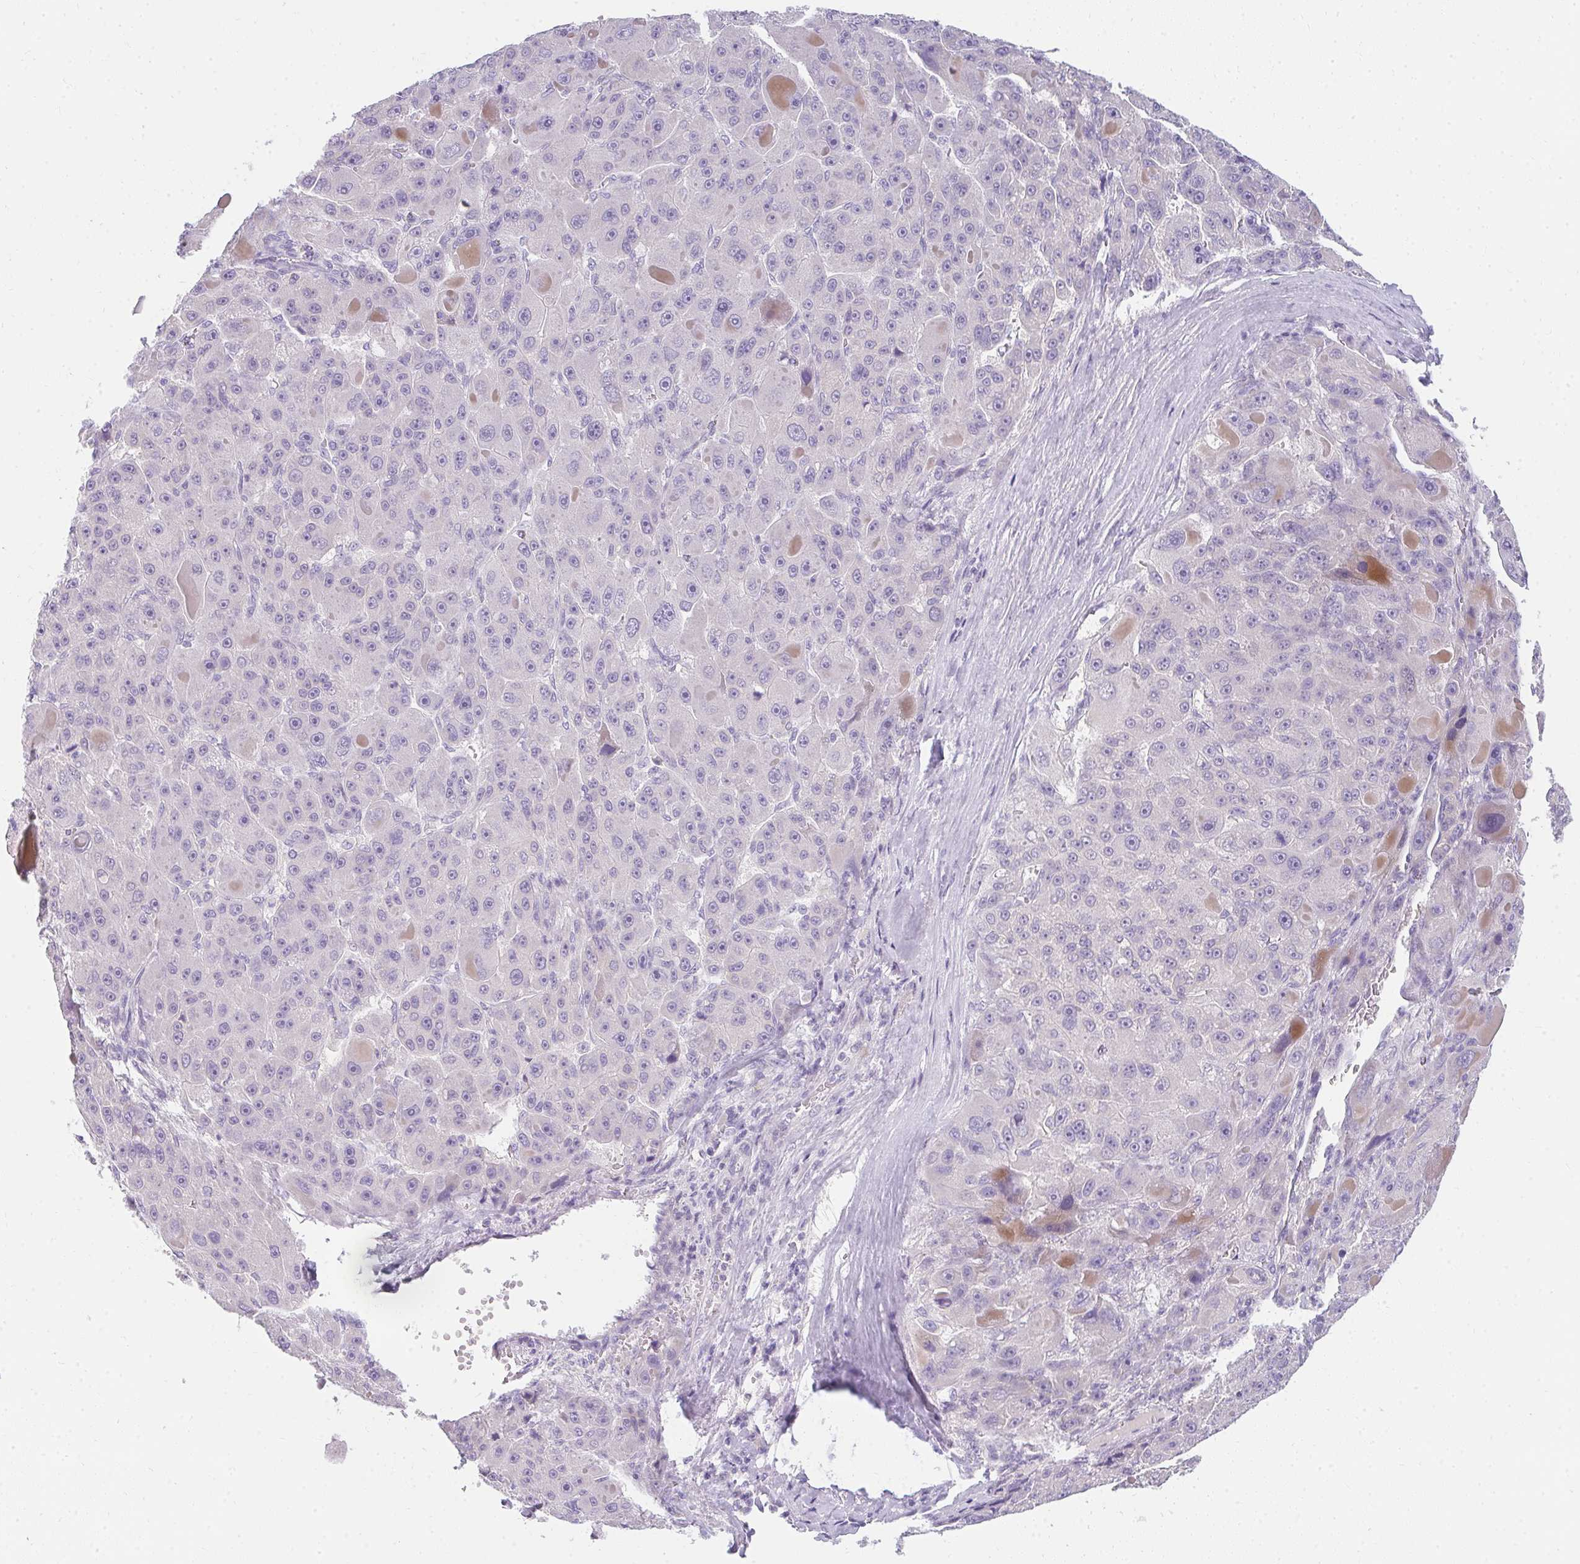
{"staining": {"intensity": "negative", "quantity": "none", "location": "none"}, "tissue": "liver cancer", "cell_type": "Tumor cells", "image_type": "cancer", "snomed": [{"axis": "morphology", "description": "Carcinoma, Hepatocellular, NOS"}, {"axis": "topography", "description": "Liver"}], "caption": "Tumor cells show no significant protein staining in liver cancer.", "gene": "PPP1R3G", "patient": {"sex": "male", "age": 76}}